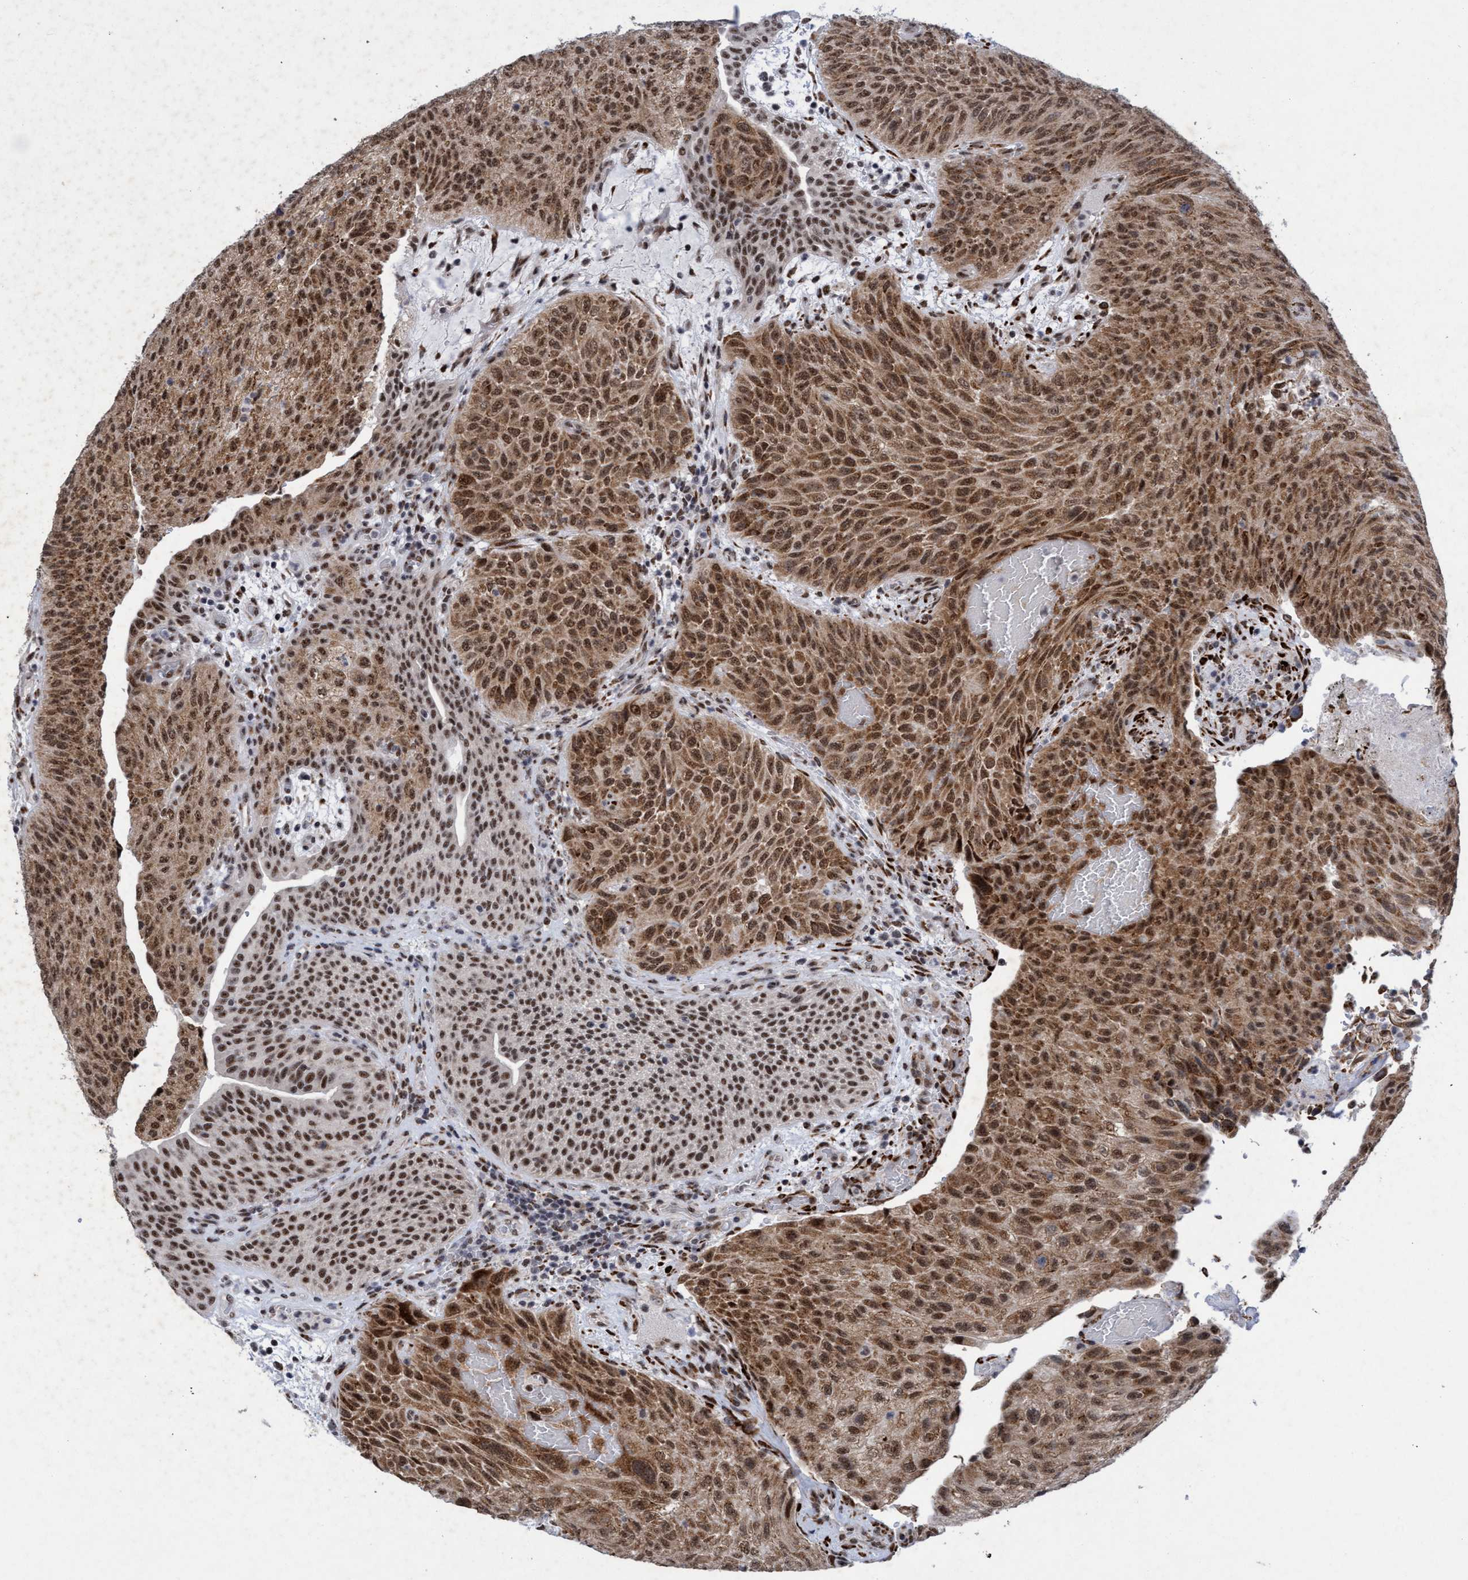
{"staining": {"intensity": "moderate", "quantity": ">75%", "location": "cytoplasmic/membranous,nuclear"}, "tissue": "urothelial cancer", "cell_type": "Tumor cells", "image_type": "cancer", "snomed": [{"axis": "morphology", "description": "Urothelial carcinoma, Low grade"}, {"axis": "morphology", "description": "Urothelial carcinoma, High grade"}, {"axis": "topography", "description": "Urinary bladder"}], "caption": "DAB (3,3'-diaminobenzidine) immunohistochemical staining of human urothelial cancer reveals moderate cytoplasmic/membranous and nuclear protein staining in approximately >75% of tumor cells.", "gene": "GLT6D1", "patient": {"sex": "male", "age": 35}}